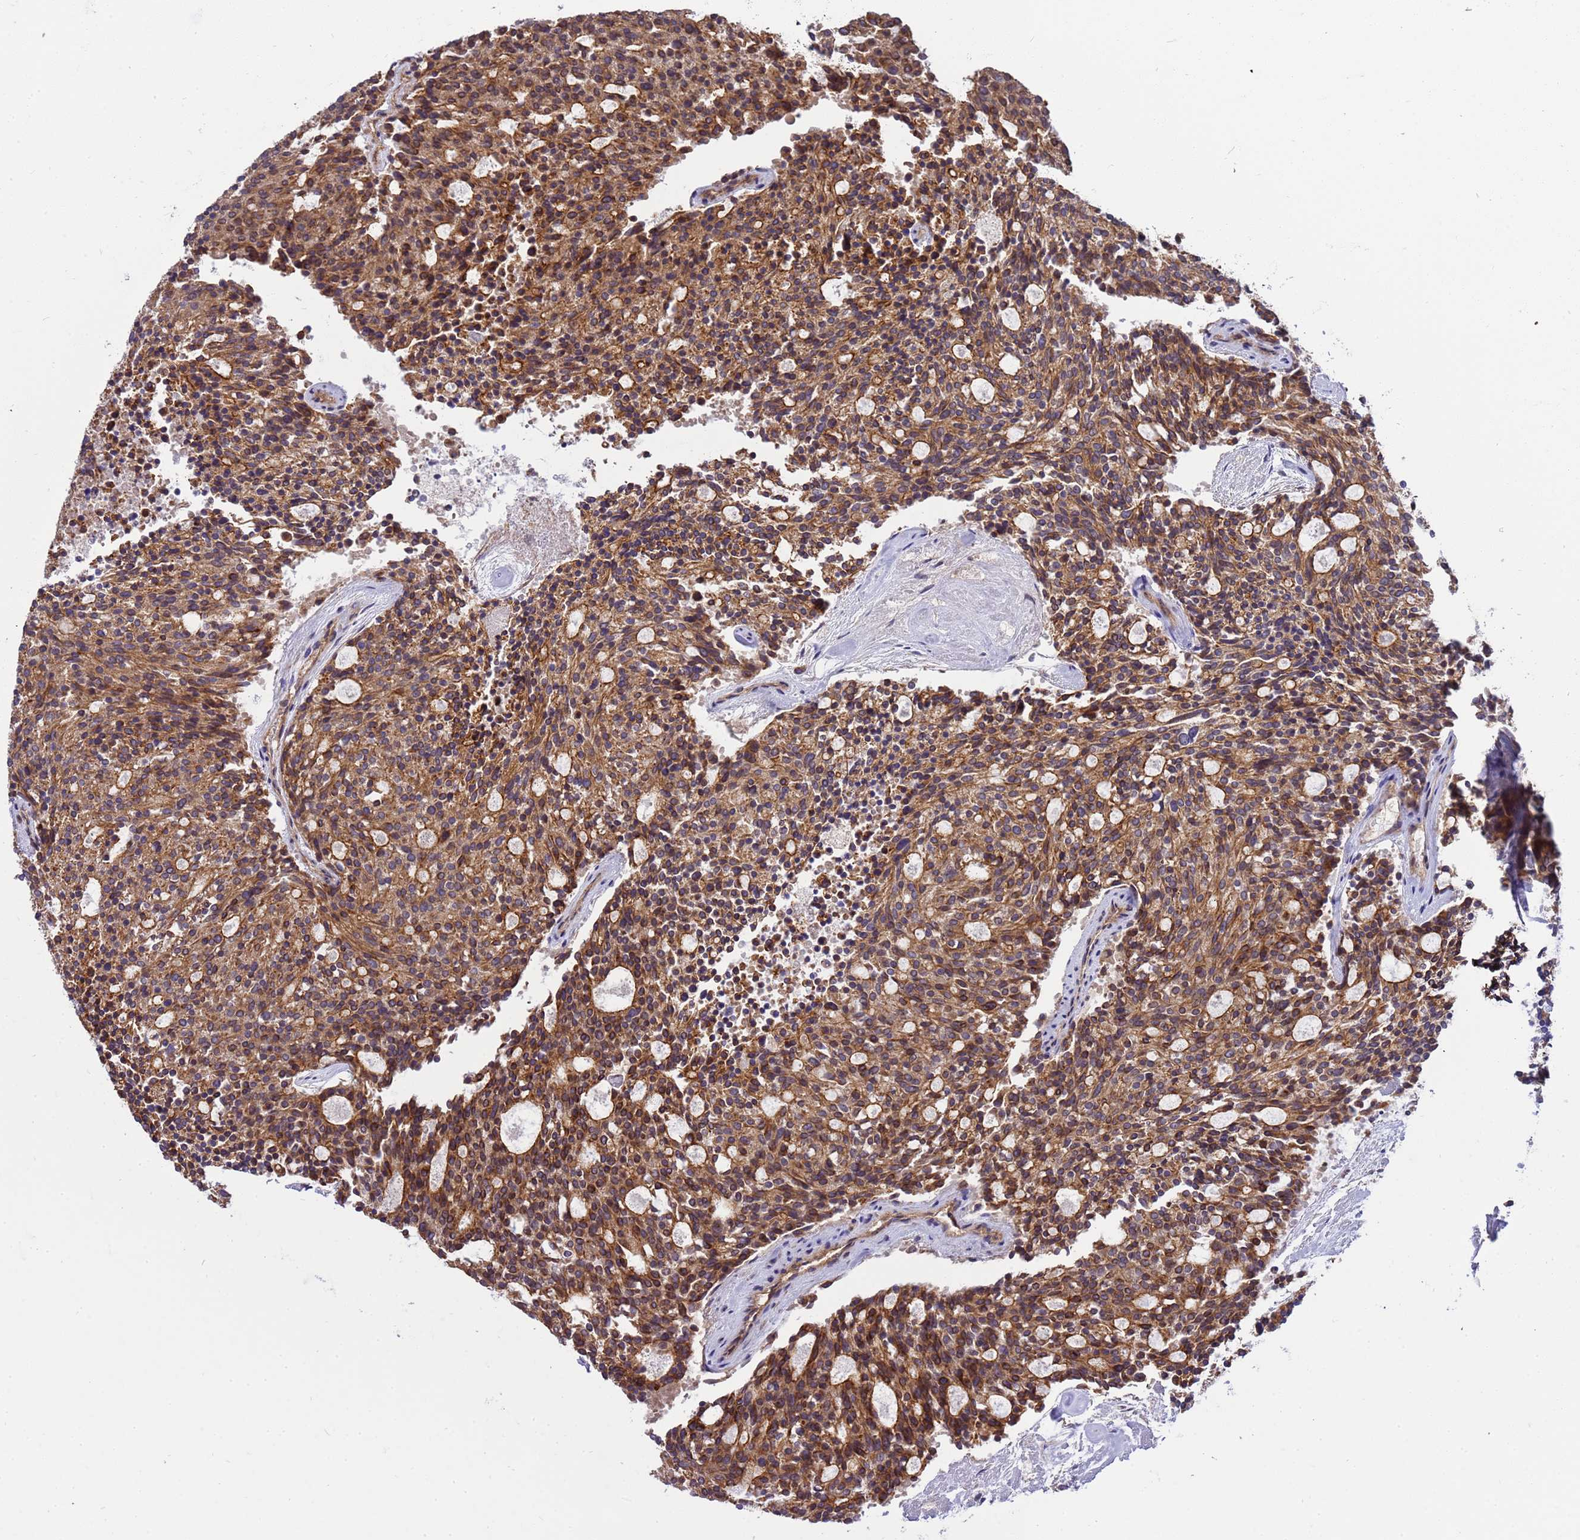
{"staining": {"intensity": "moderate", "quantity": ">75%", "location": "cytoplasmic/membranous"}, "tissue": "carcinoid", "cell_type": "Tumor cells", "image_type": "cancer", "snomed": [{"axis": "morphology", "description": "Carcinoid, malignant, NOS"}, {"axis": "topography", "description": "Pancreas"}], "caption": "IHC micrograph of malignant carcinoid stained for a protein (brown), which displays medium levels of moderate cytoplasmic/membranous expression in approximately >75% of tumor cells.", "gene": "SMCO3", "patient": {"sex": "female", "age": 54}}